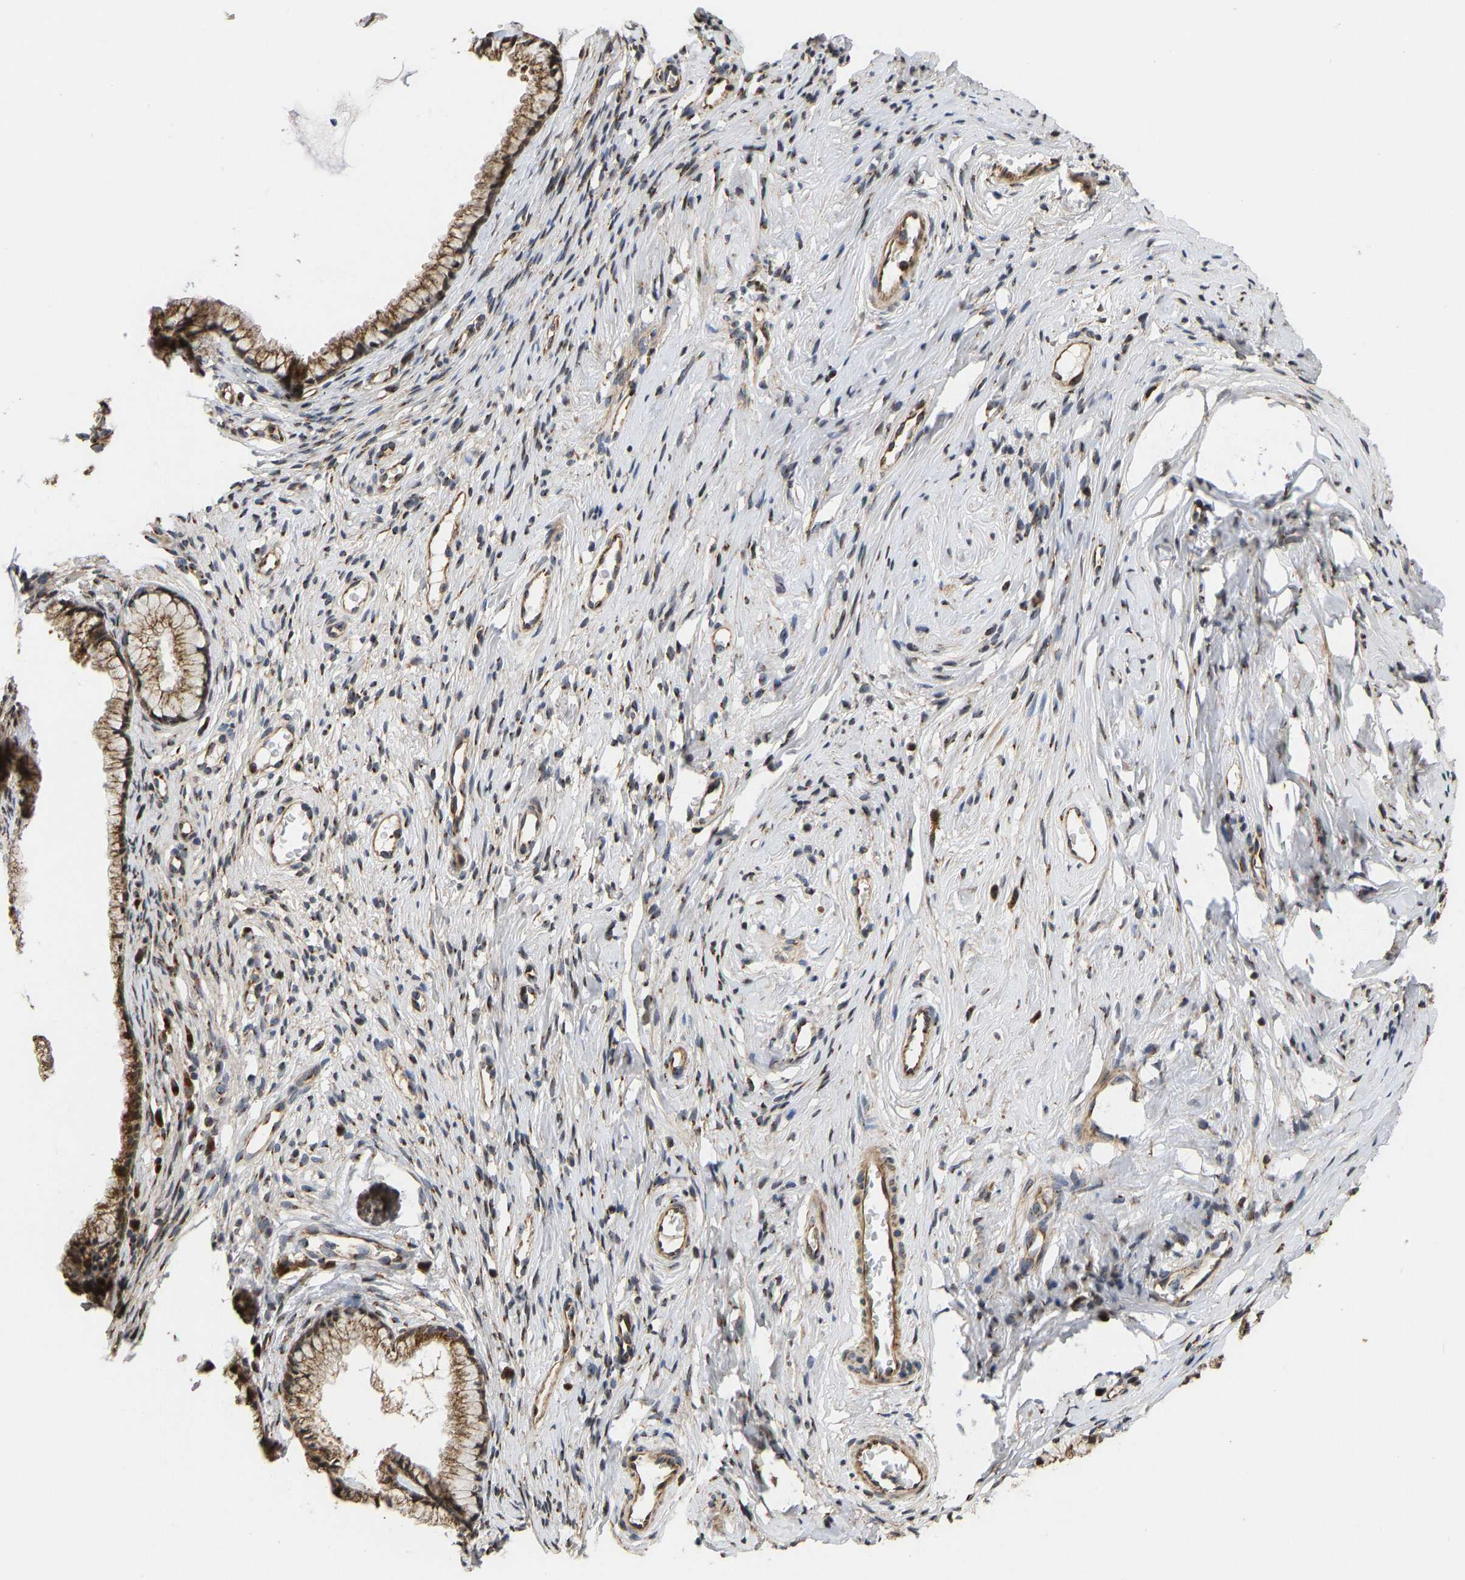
{"staining": {"intensity": "moderate", "quantity": ">75%", "location": "cytoplasmic/membranous"}, "tissue": "cervix", "cell_type": "Glandular cells", "image_type": "normal", "snomed": [{"axis": "morphology", "description": "Normal tissue, NOS"}, {"axis": "topography", "description": "Cervix"}], "caption": "Moderate cytoplasmic/membranous positivity for a protein is present in about >75% of glandular cells of benign cervix using immunohistochemistry (IHC).", "gene": "YIPF4", "patient": {"sex": "female", "age": 77}}